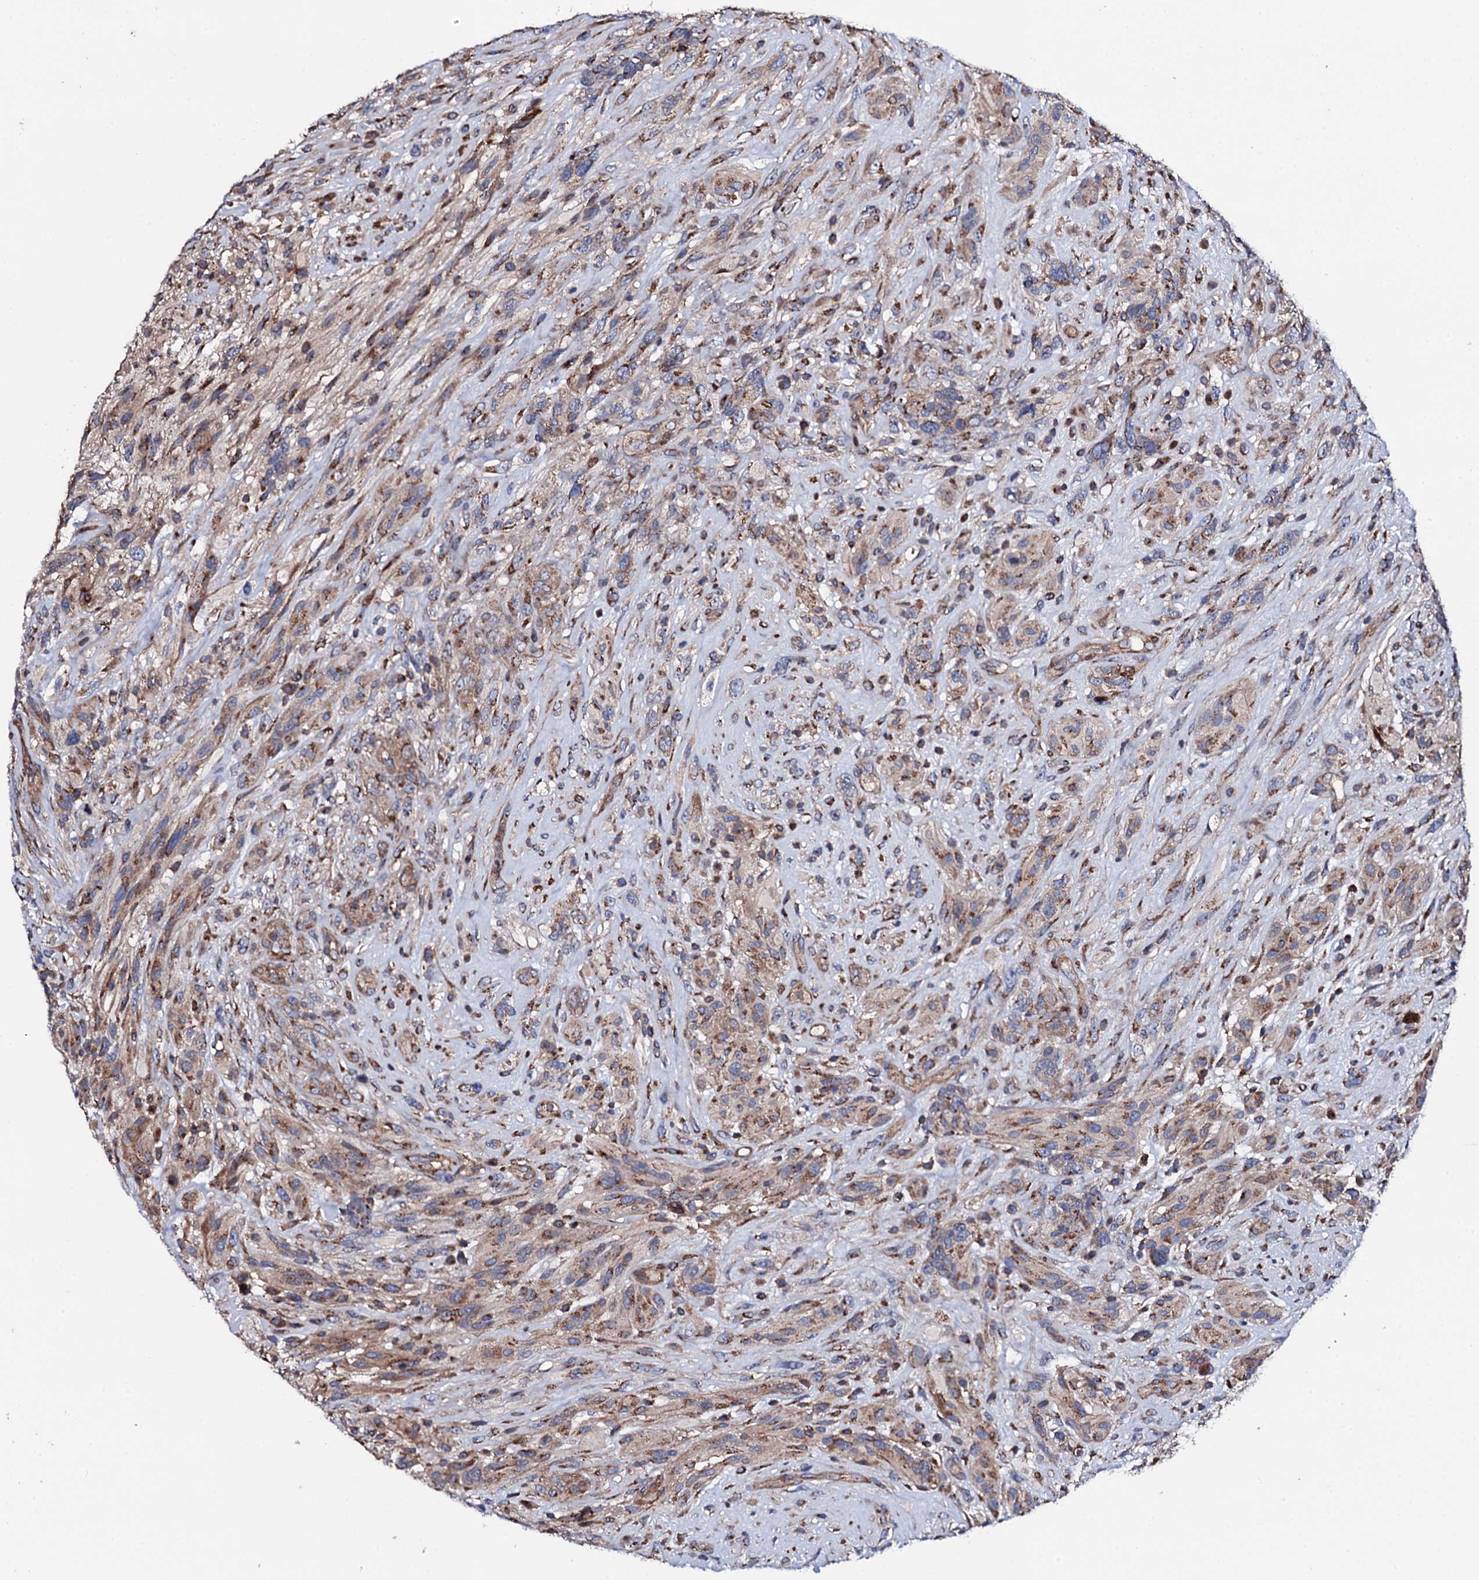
{"staining": {"intensity": "moderate", "quantity": "<25%", "location": "cytoplasmic/membranous"}, "tissue": "glioma", "cell_type": "Tumor cells", "image_type": "cancer", "snomed": [{"axis": "morphology", "description": "Glioma, malignant, High grade"}, {"axis": "topography", "description": "Brain"}], "caption": "Immunohistochemical staining of human glioma exhibits low levels of moderate cytoplasmic/membranous expression in about <25% of tumor cells. (brown staining indicates protein expression, while blue staining denotes nuclei).", "gene": "PLET1", "patient": {"sex": "male", "age": 61}}